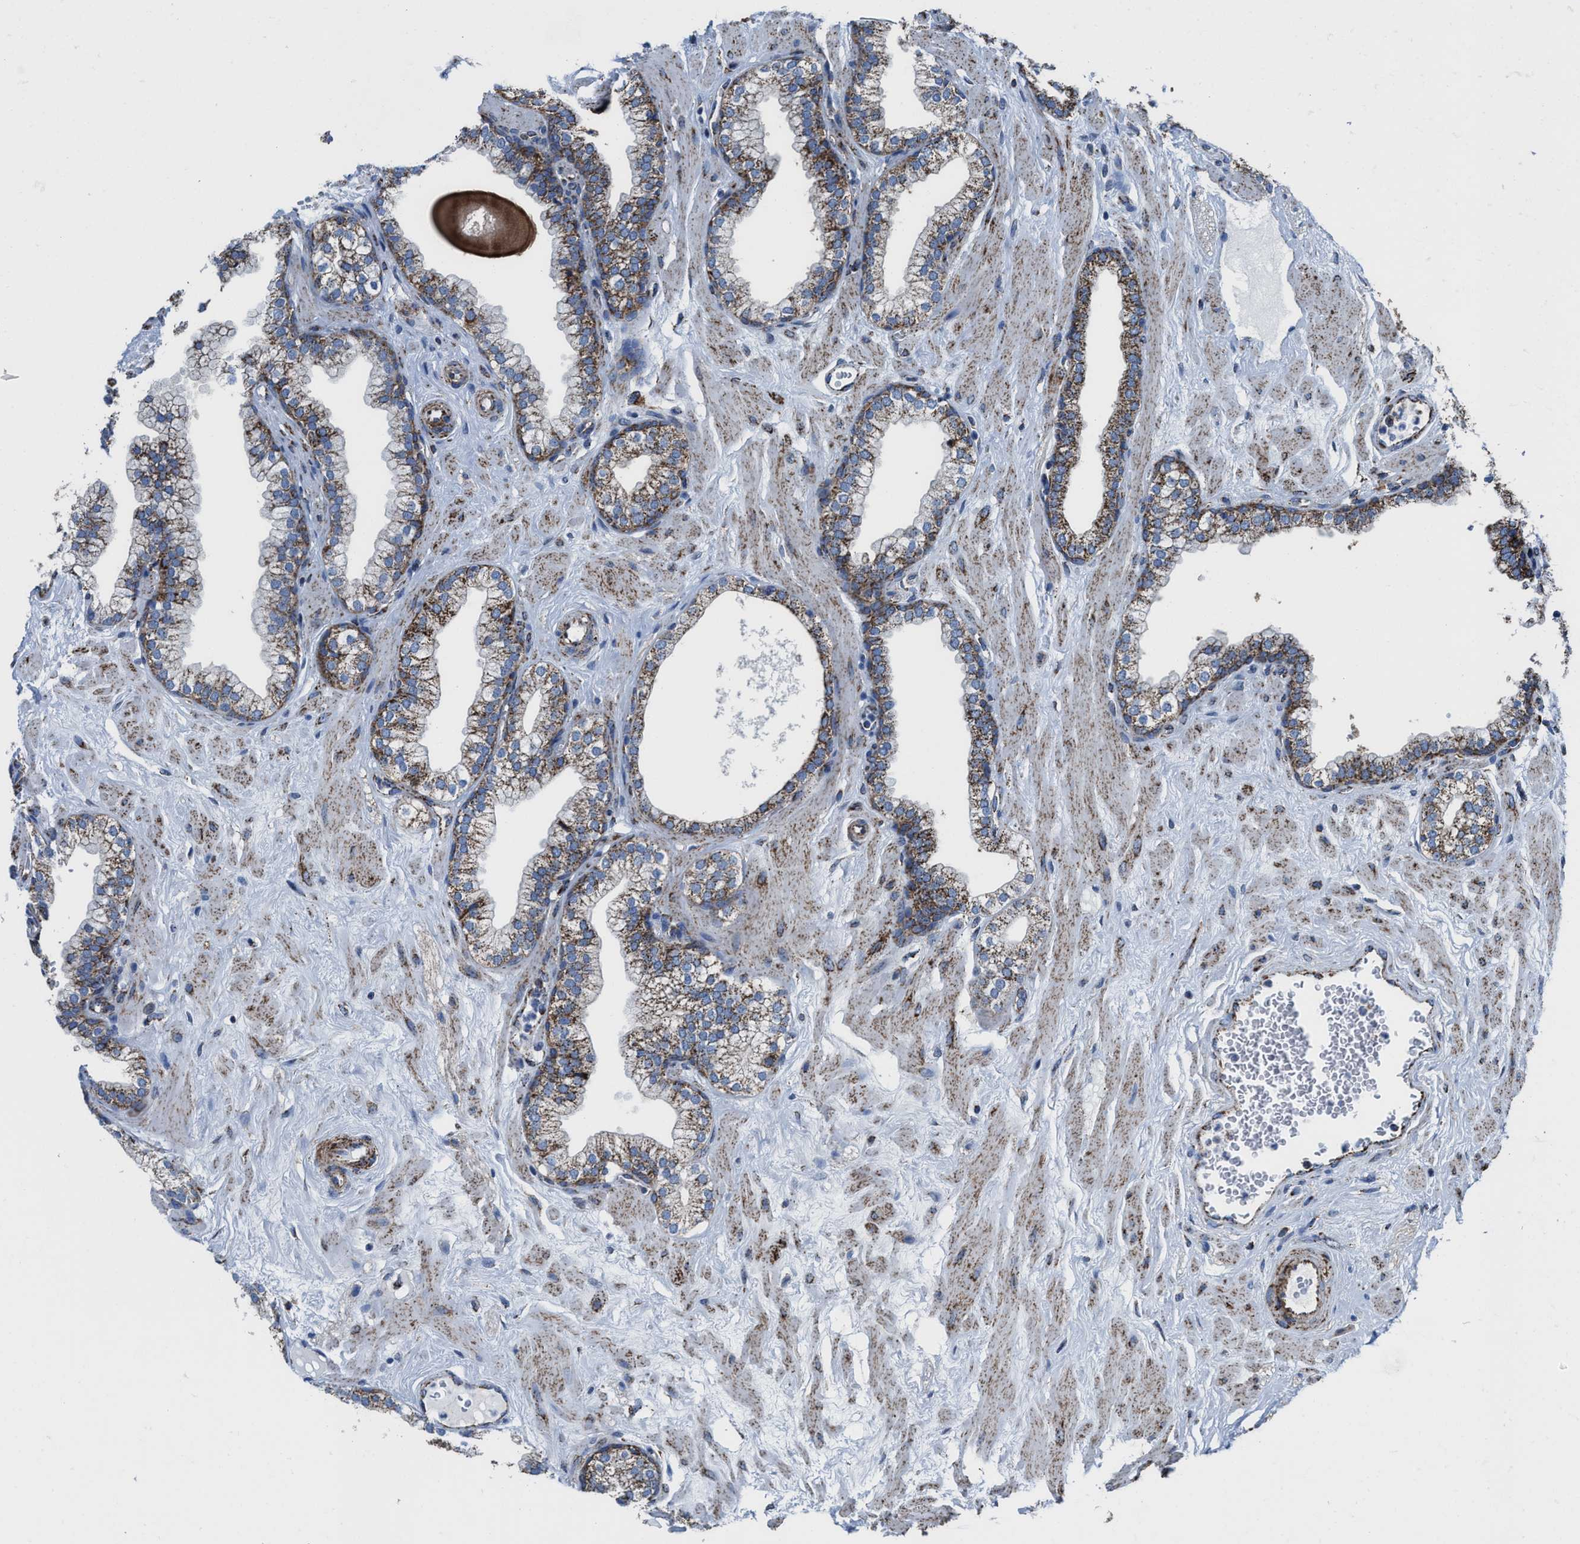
{"staining": {"intensity": "moderate", "quantity": ">75%", "location": "cytoplasmic/membranous"}, "tissue": "prostate", "cell_type": "Glandular cells", "image_type": "normal", "snomed": [{"axis": "morphology", "description": "Normal tissue, NOS"}, {"axis": "morphology", "description": "Urothelial carcinoma, Low grade"}, {"axis": "topography", "description": "Urinary bladder"}, {"axis": "topography", "description": "Prostate"}], "caption": "Approximately >75% of glandular cells in unremarkable prostate display moderate cytoplasmic/membranous protein staining as visualized by brown immunohistochemical staining.", "gene": "ALDH1B1", "patient": {"sex": "male", "age": 60}}